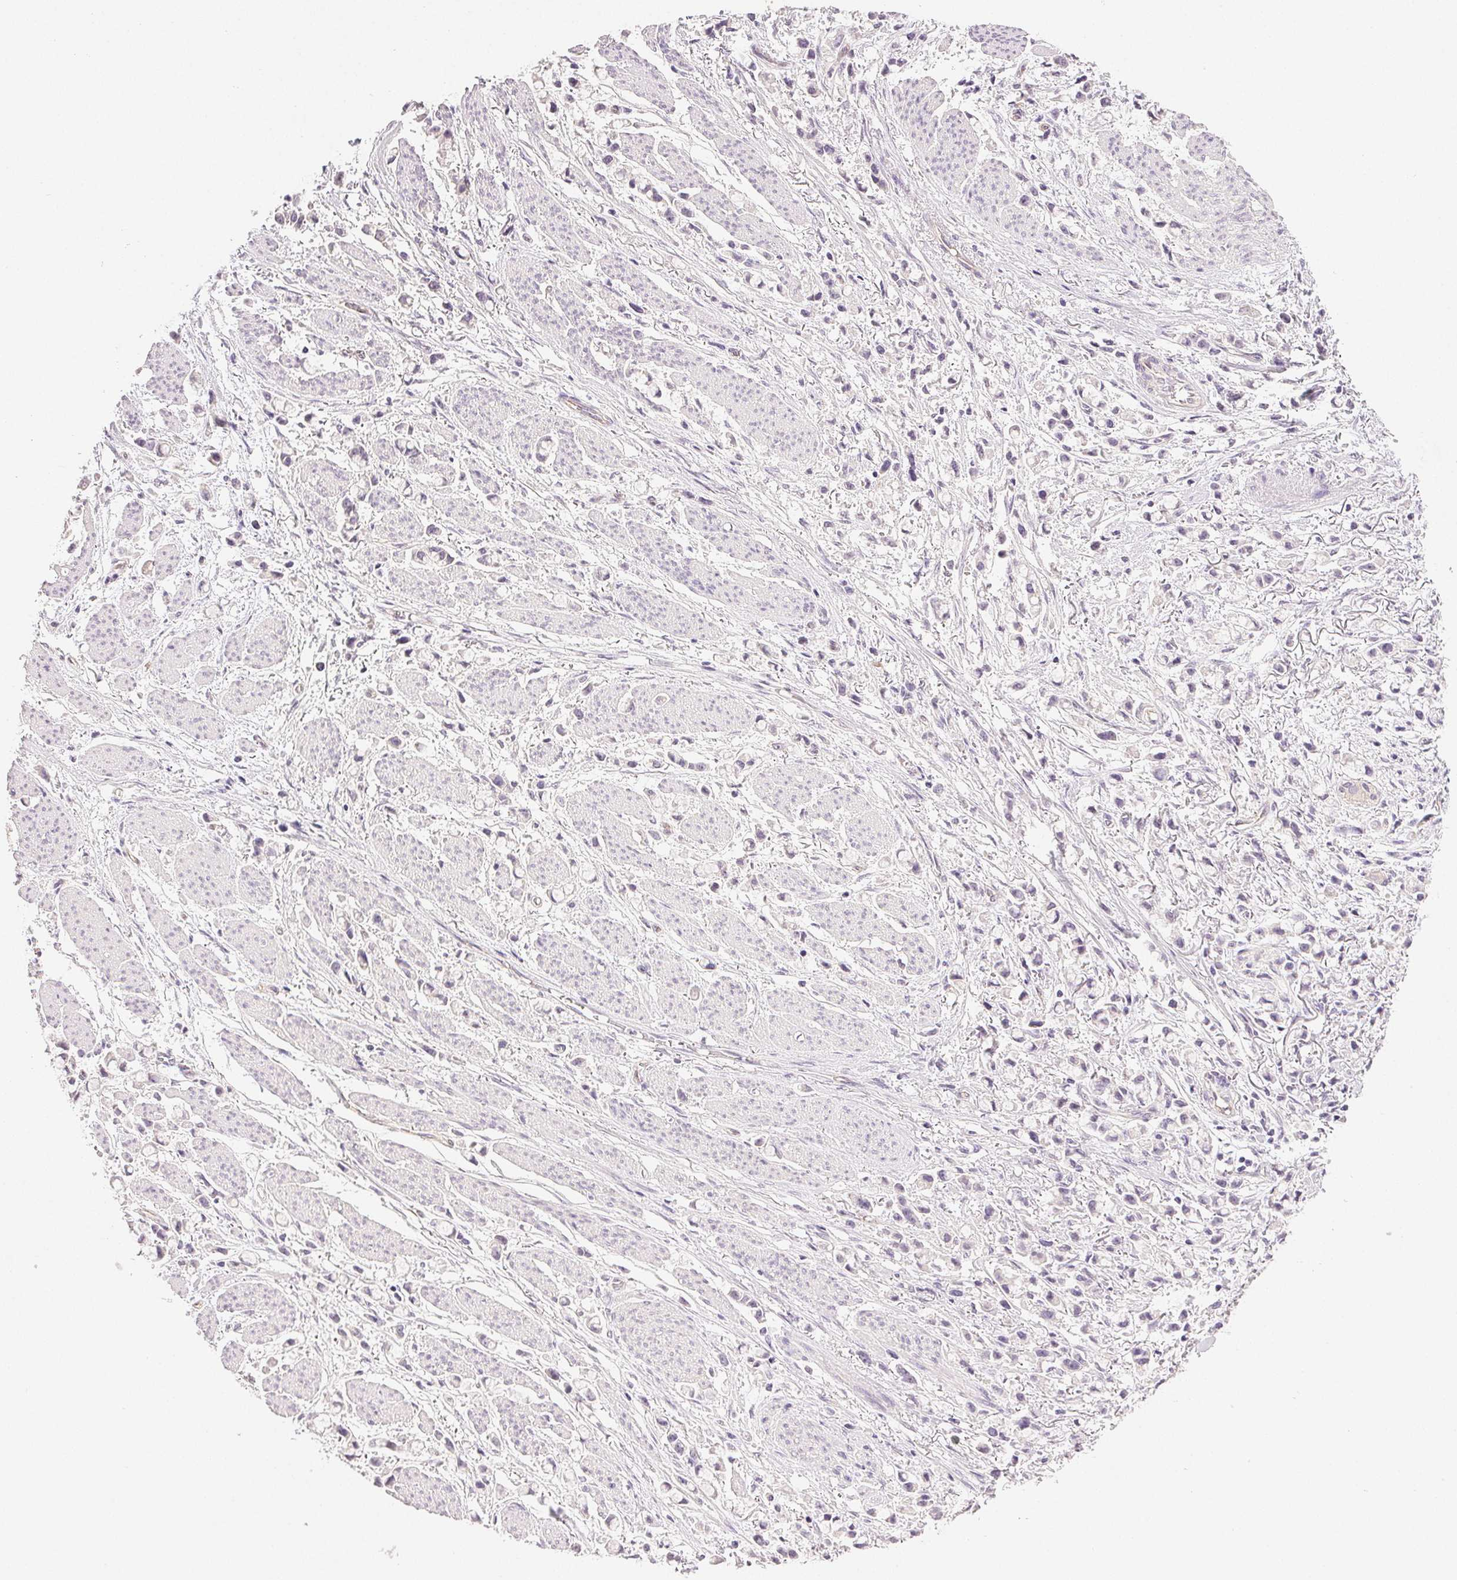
{"staining": {"intensity": "negative", "quantity": "none", "location": "none"}, "tissue": "stomach cancer", "cell_type": "Tumor cells", "image_type": "cancer", "snomed": [{"axis": "morphology", "description": "Adenocarcinoma, NOS"}, {"axis": "topography", "description": "Stomach"}], "caption": "This micrograph is of stomach cancer (adenocarcinoma) stained with immunohistochemistry to label a protein in brown with the nuclei are counter-stained blue. There is no positivity in tumor cells.", "gene": "PLCB1", "patient": {"sex": "female", "age": 81}}